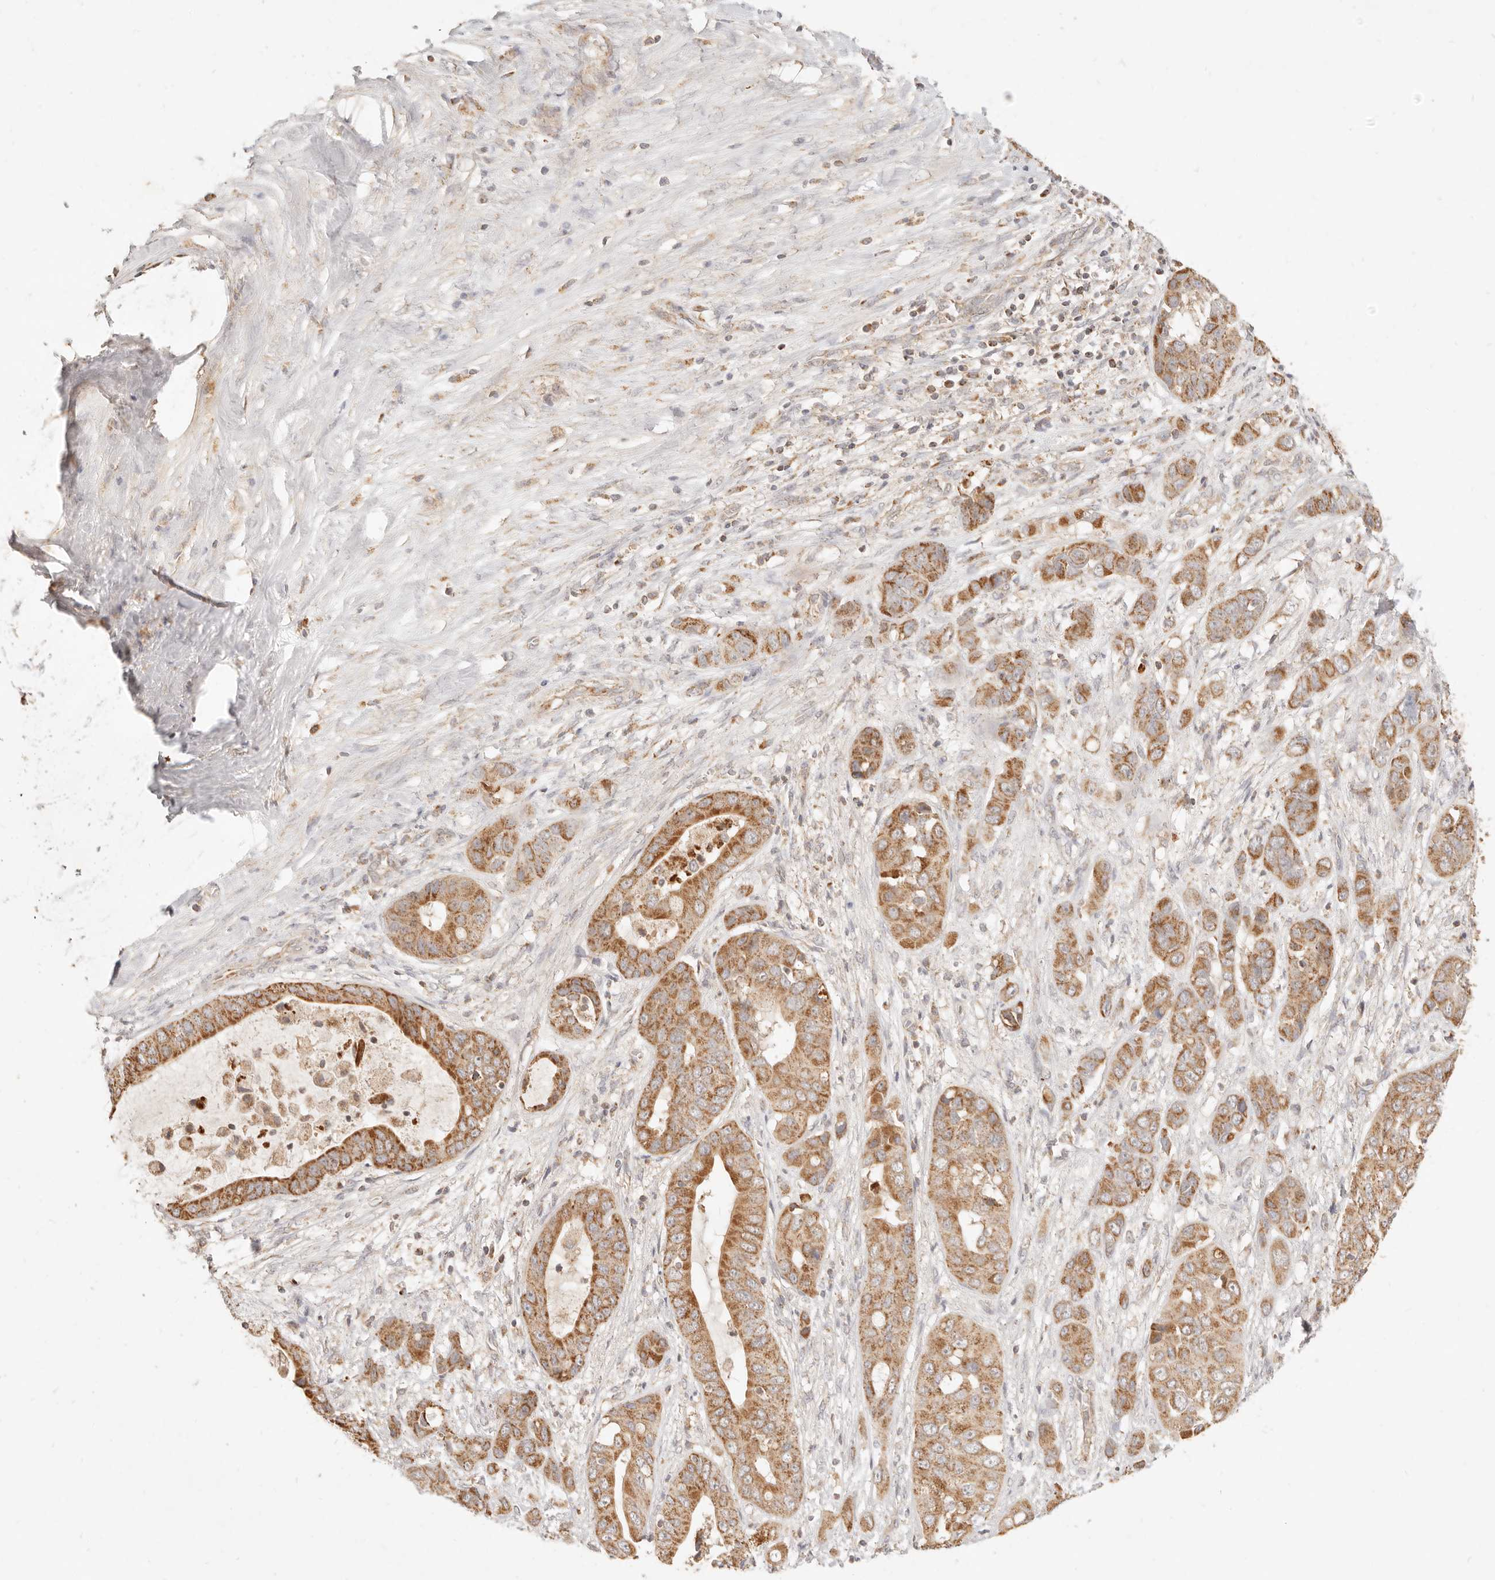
{"staining": {"intensity": "moderate", "quantity": ">75%", "location": "cytoplasmic/membranous"}, "tissue": "liver cancer", "cell_type": "Tumor cells", "image_type": "cancer", "snomed": [{"axis": "morphology", "description": "Cholangiocarcinoma"}, {"axis": "topography", "description": "Liver"}], "caption": "Human cholangiocarcinoma (liver) stained with a brown dye exhibits moderate cytoplasmic/membranous positive expression in about >75% of tumor cells.", "gene": "CPLANE2", "patient": {"sex": "female", "age": 52}}